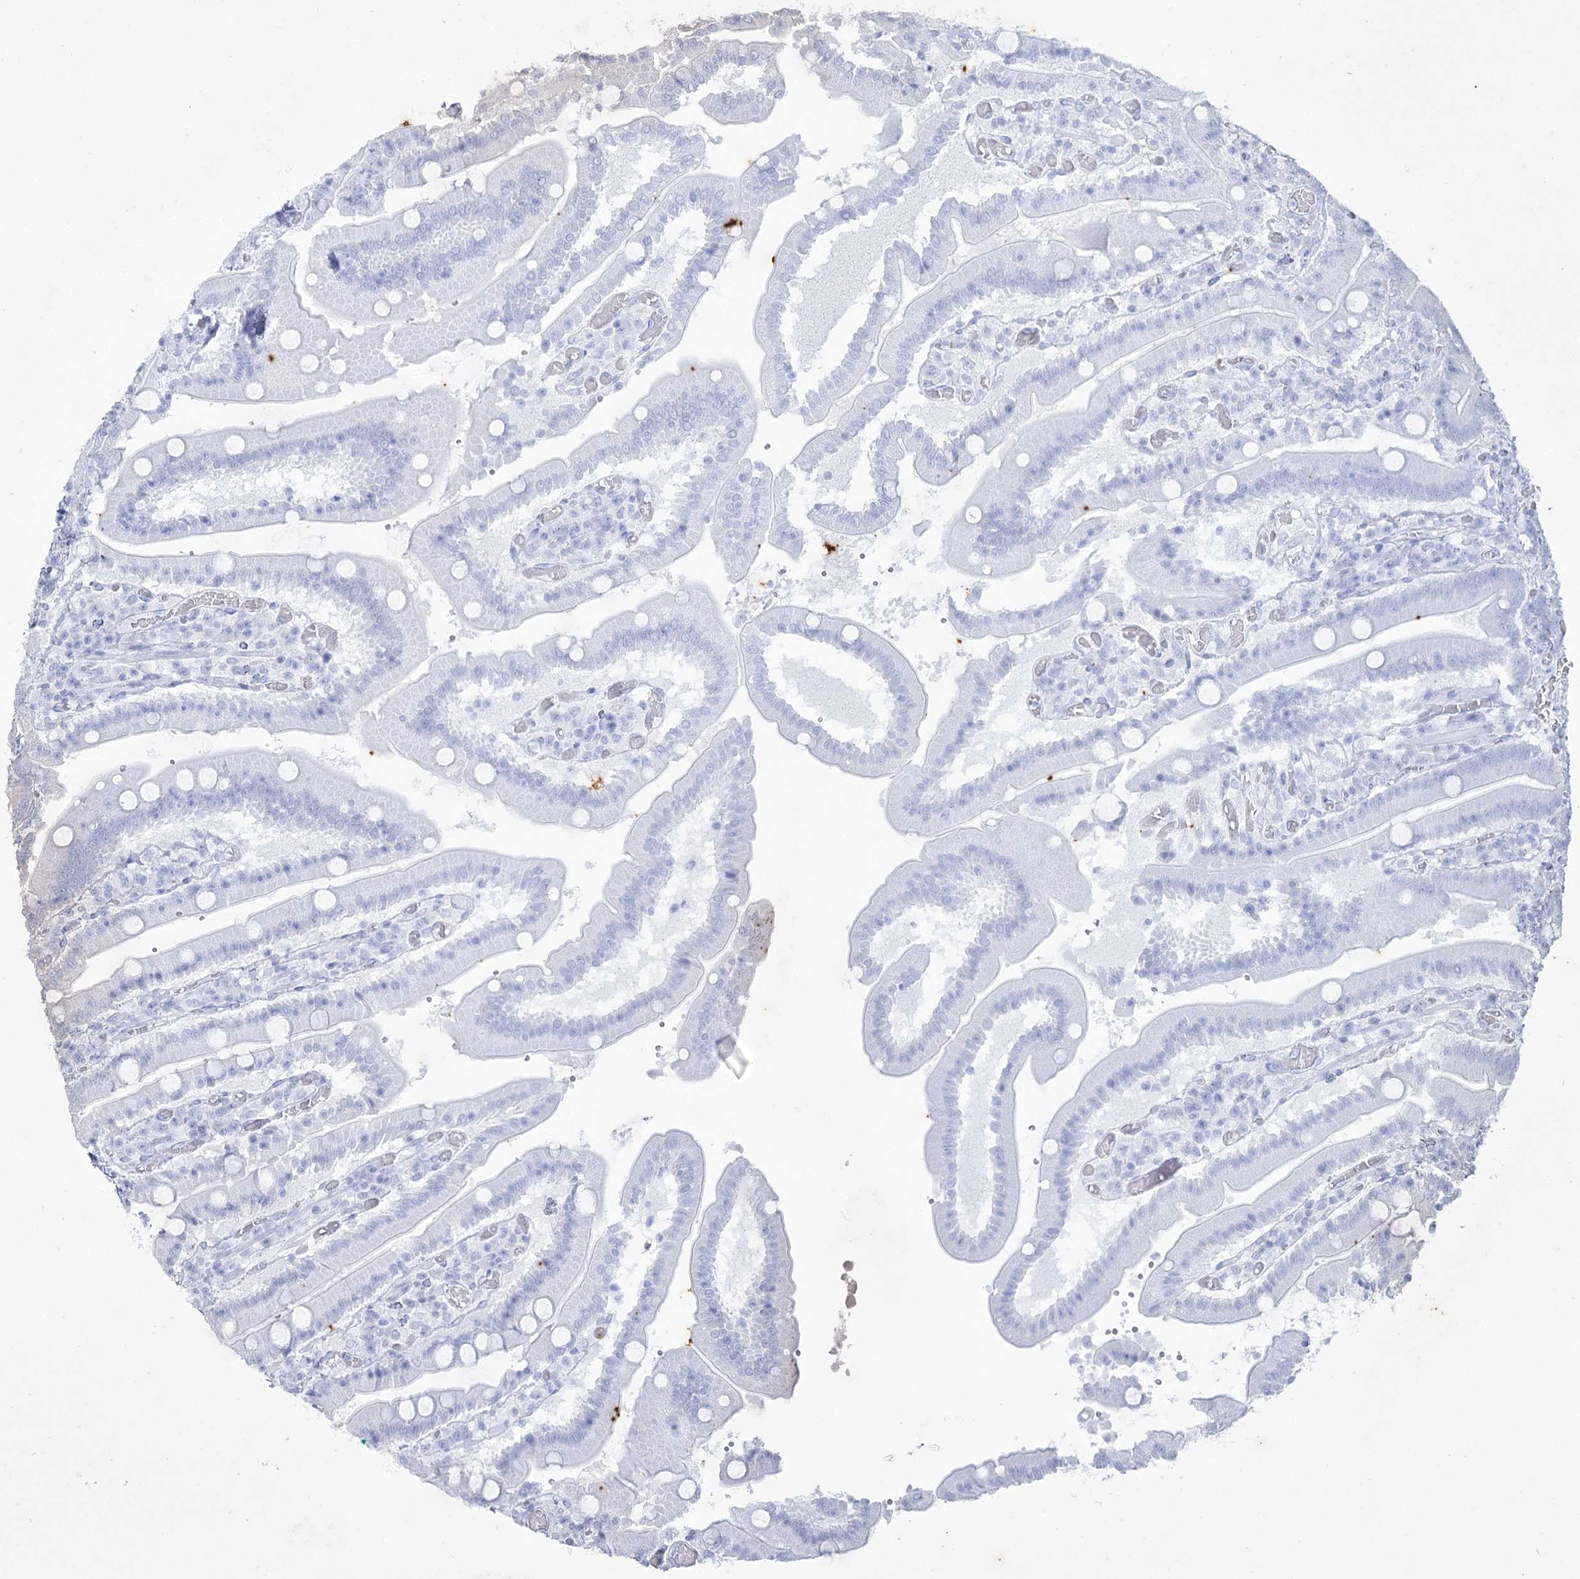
{"staining": {"intensity": "negative", "quantity": "none", "location": "none"}, "tissue": "duodenum", "cell_type": "Glandular cells", "image_type": "normal", "snomed": [{"axis": "morphology", "description": "Normal tissue, NOS"}, {"axis": "topography", "description": "Duodenum"}], "caption": "An immunohistochemistry (IHC) photomicrograph of normal duodenum is shown. There is no staining in glandular cells of duodenum. The staining was performed using DAB to visualize the protein expression in brown, while the nuclei were stained in blue with hematoxylin (Magnification: 20x).", "gene": "CCDC88A", "patient": {"sex": "female", "age": 62}}